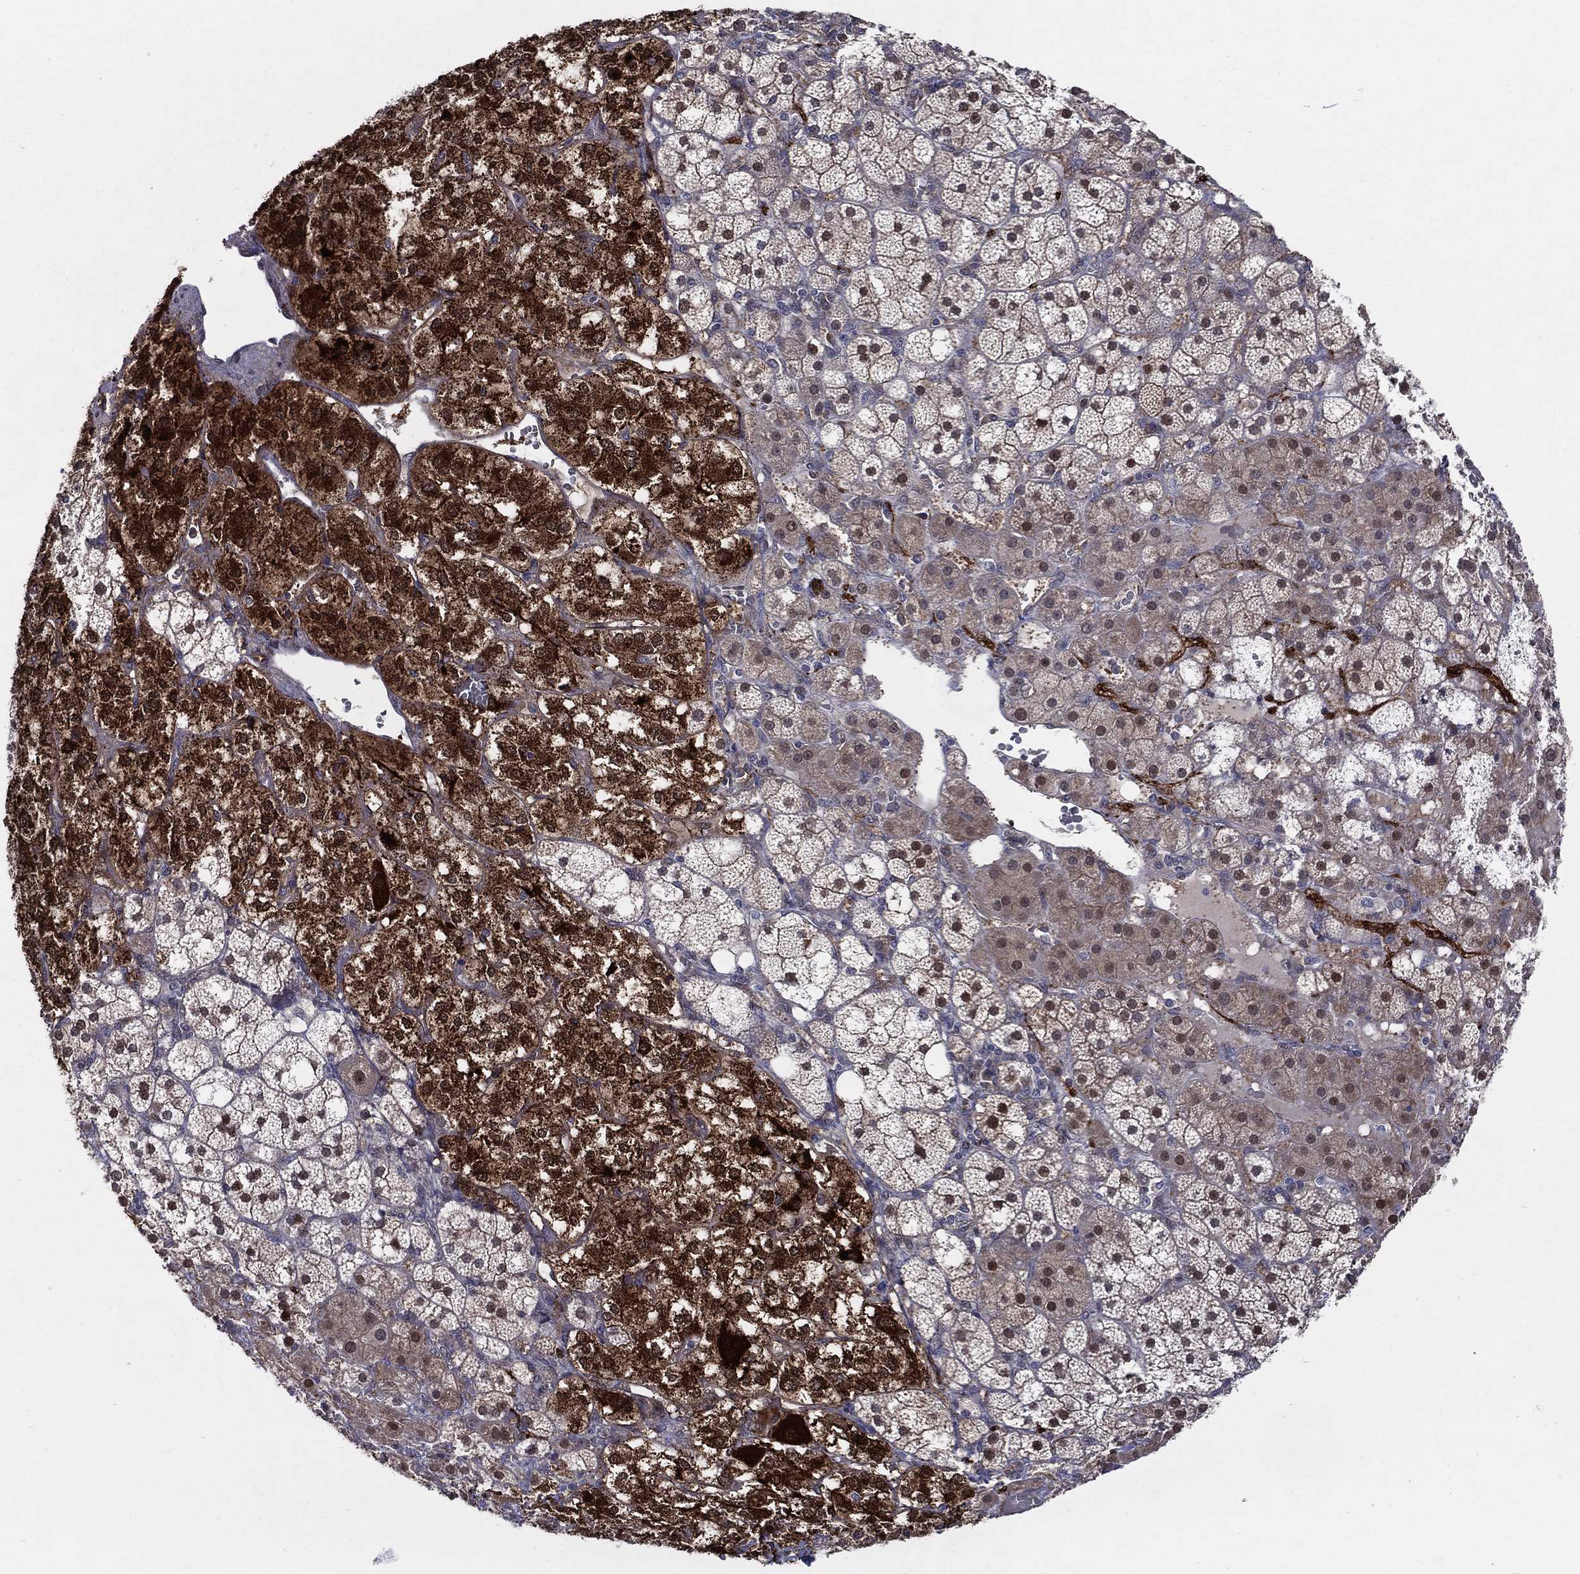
{"staining": {"intensity": "strong", "quantity": "<25%", "location": "cytoplasmic/membranous,nuclear"}, "tissue": "adrenal gland", "cell_type": "Glandular cells", "image_type": "normal", "snomed": [{"axis": "morphology", "description": "Normal tissue, NOS"}, {"axis": "topography", "description": "Adrenal gland"}], "caption": "The histopathology image reveals staining of normal adrenal gland, revealing strong cytoplasmic/membranous,nuclear protein staining (brown color) within glandular cells. Using DAB (brown) and hematoxylin (blue) stains, captured at high magnification using brightfield microscopy.", "gene": "ARHGAP11A", "patient": {"sex": "male", "age": 53}}